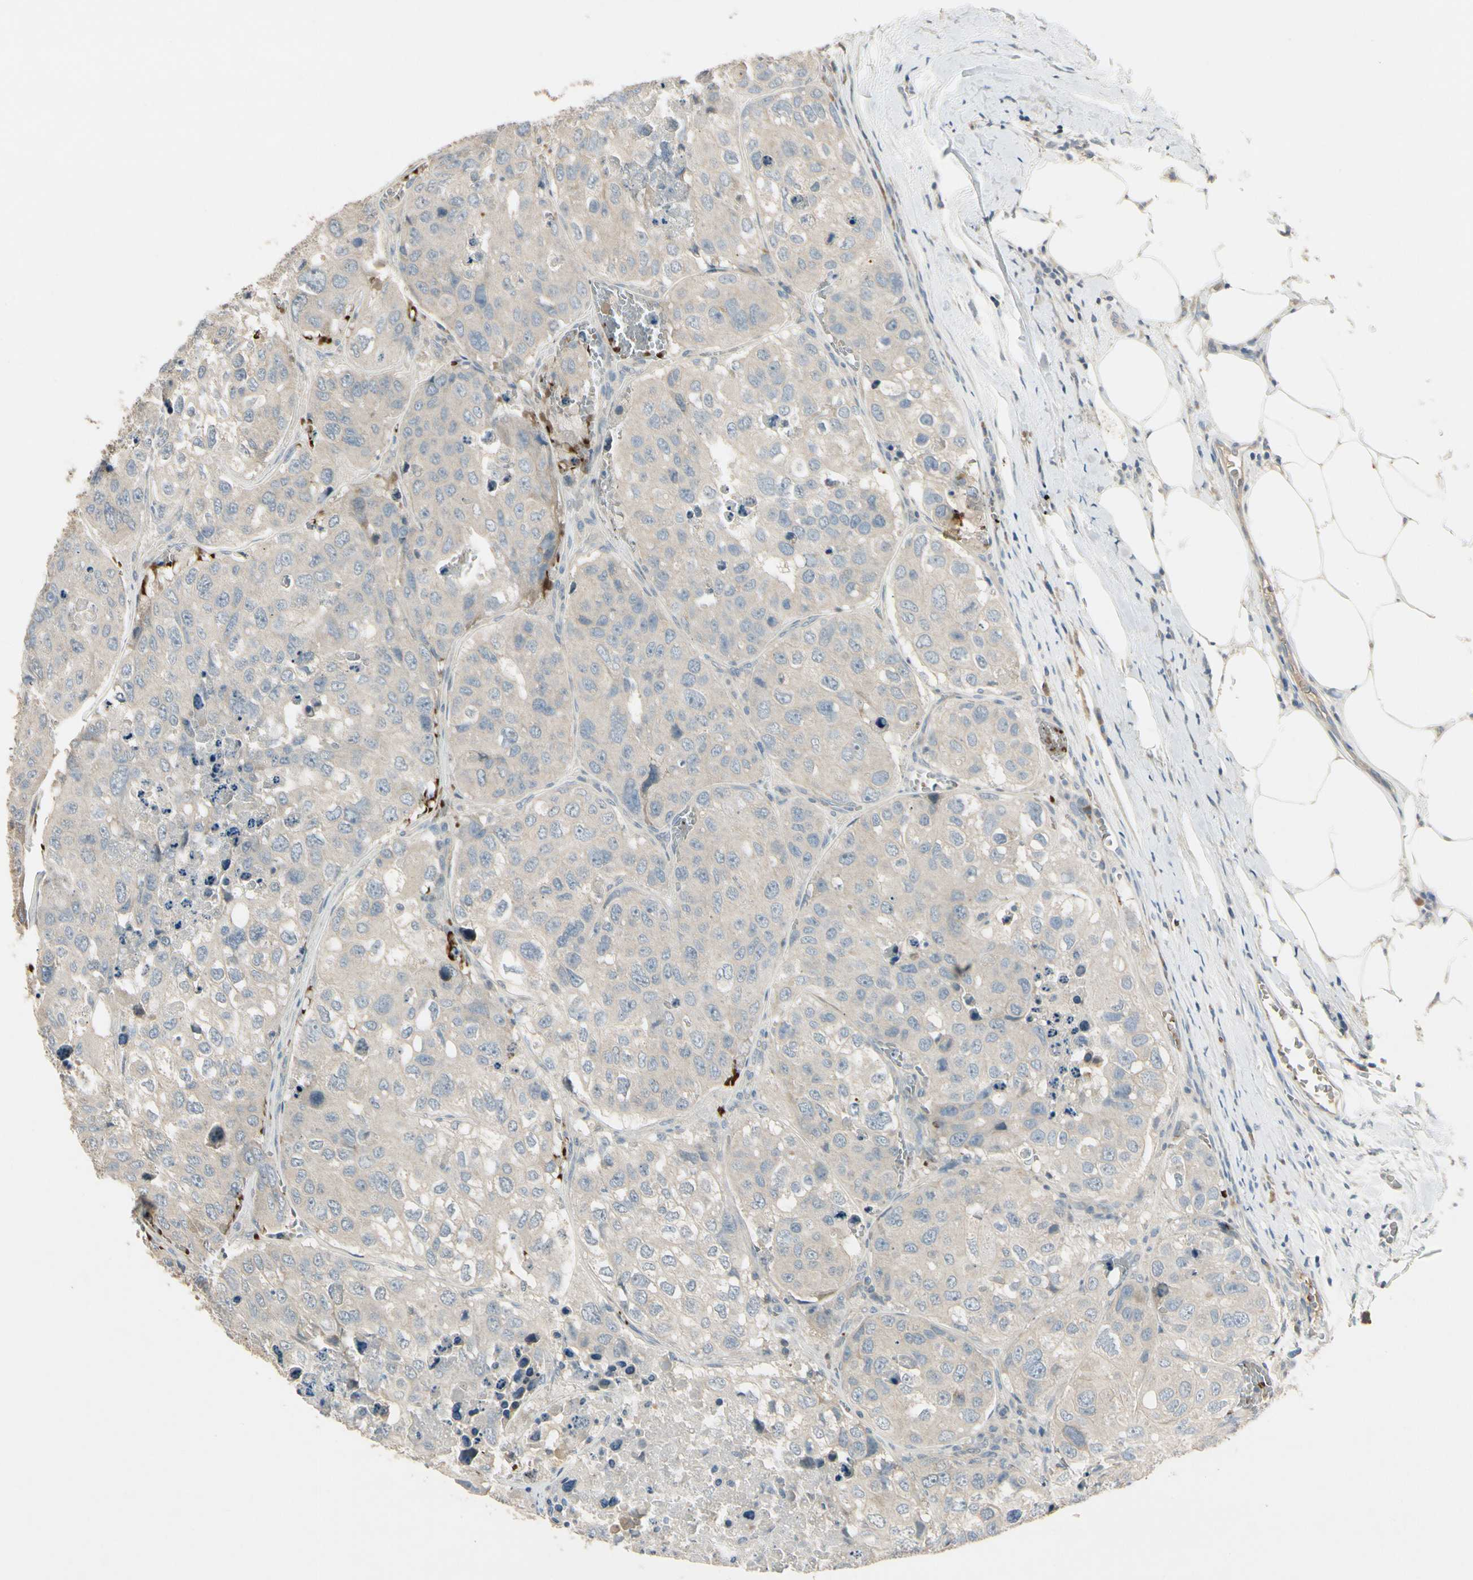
{"staining": {"intensity": "negative", "quantity": "none", "location": "none"}, "tissue": "urothelial cancer", "cell_type": "Tumor cells", "image_type": "cancer", "snomed": [{"axis": "morphology", "description": "Urothelial carcinoma, High grade"}, {"axis": "topography", "description": "Lymph node"}, {"axis": "topography", "description": "Urinary bladder"}], "caption": "Immunohistochemistry micrograph of human high-grade urothelial carcinoma stained for a protein (brown), which displays no expression in tumor cells.", "gene": "PPP3CB", "patient": {"sex": "male", "age": 51}}